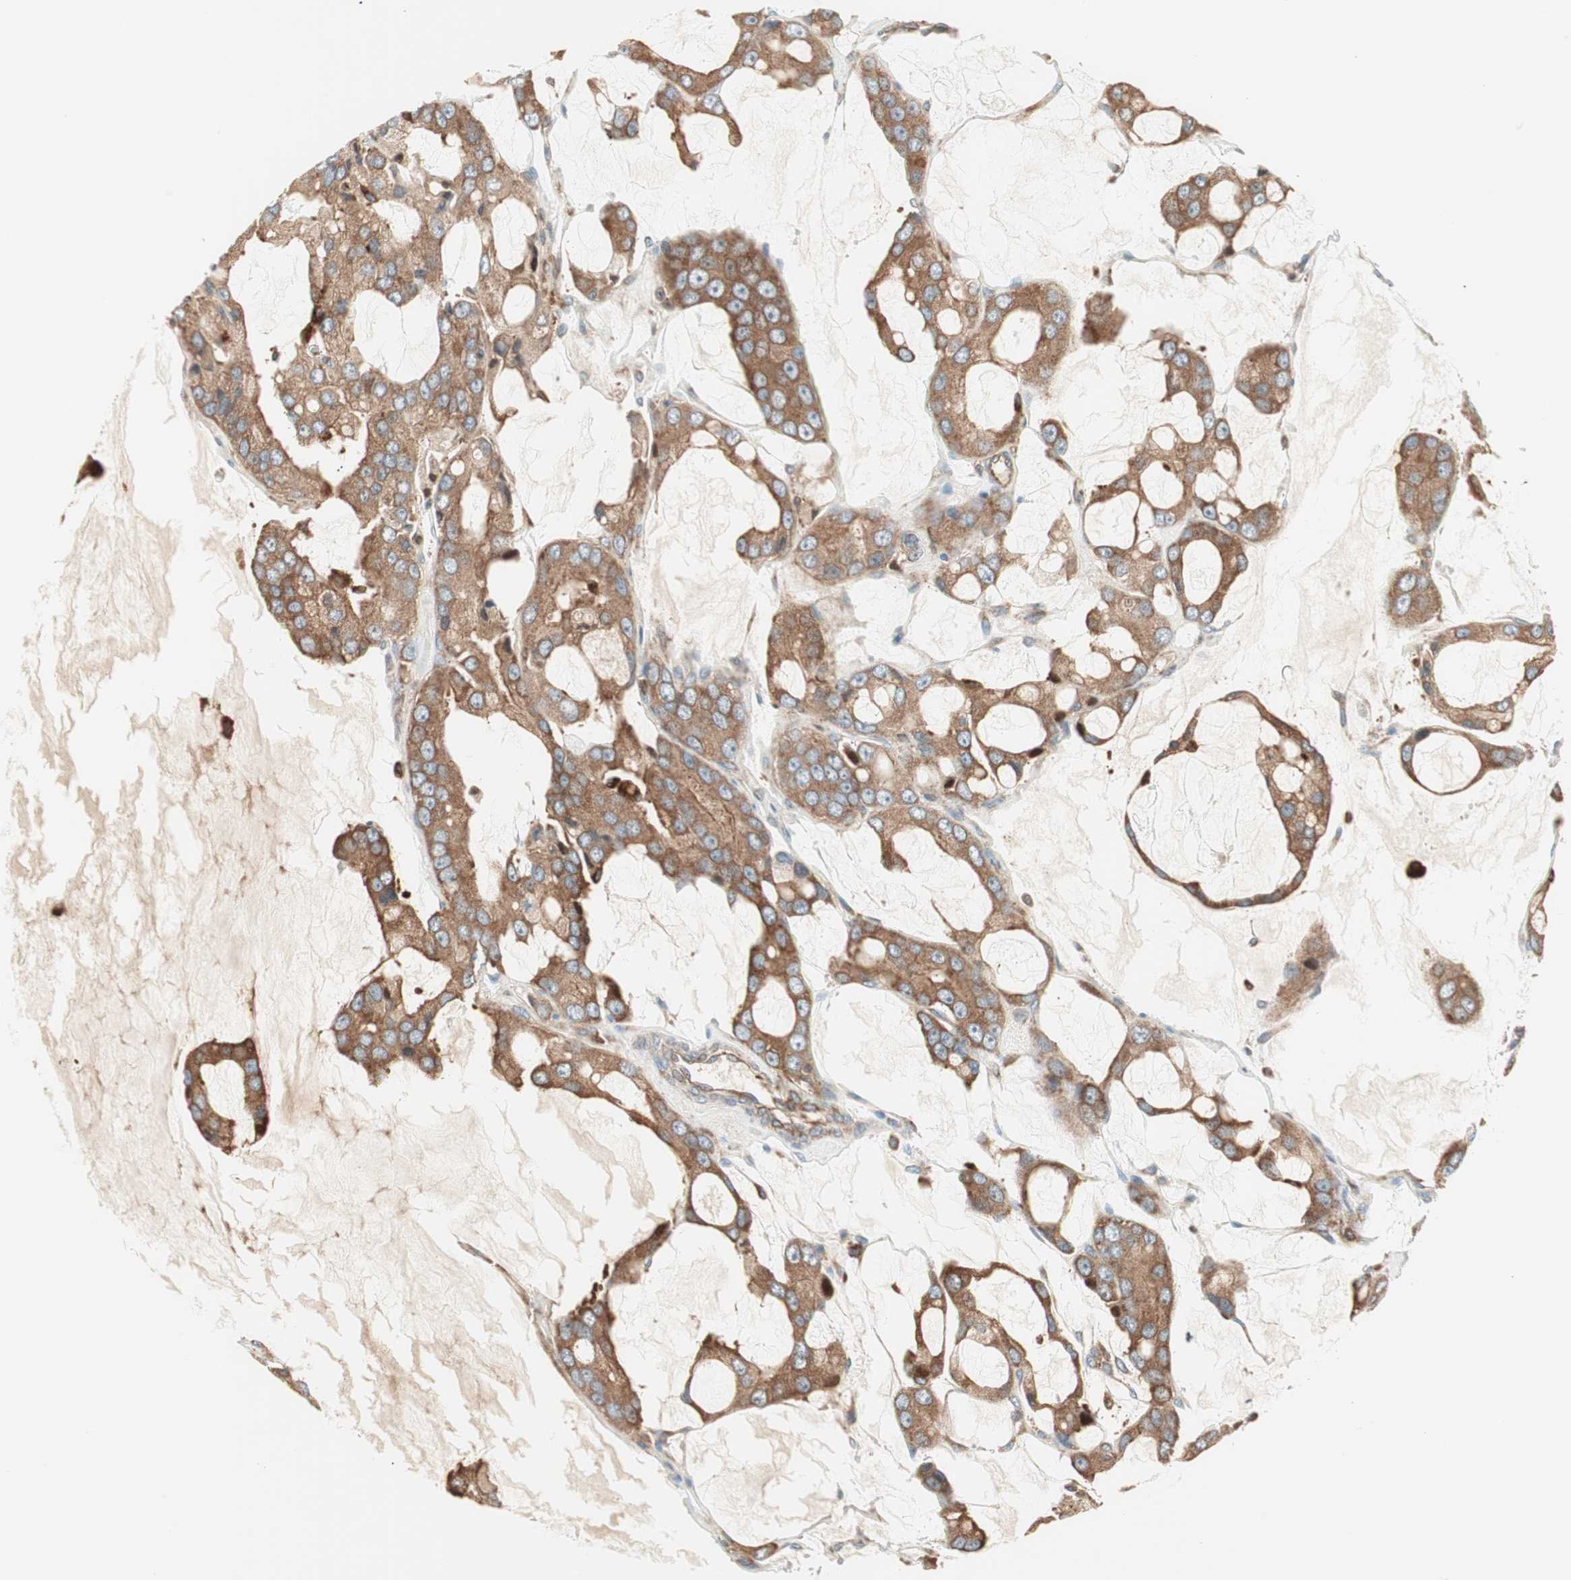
{"staining": {"intensity": "moderate", "quantity": ">75%", "location": "cytoplasmic/membranous"}, "tissue": "prostate cancer", "cell_type": "Tumor cells", "image_type": "cancer", "snomed": [{"axis": "morphology", "description": "Adenocarcinoma, High grade"}, {"axis": "topography", "description": "Prostate"}], "caption": "Immunohistochemical staining of prostate adenocarcinoma (high-grade) exhibits medium levels of moderate cytoplasmic/membranous protein positivity in about >75% of tumor cells.", "gene": "ATP6V1G1", "patient": {"sex": "male", "age": 67}}